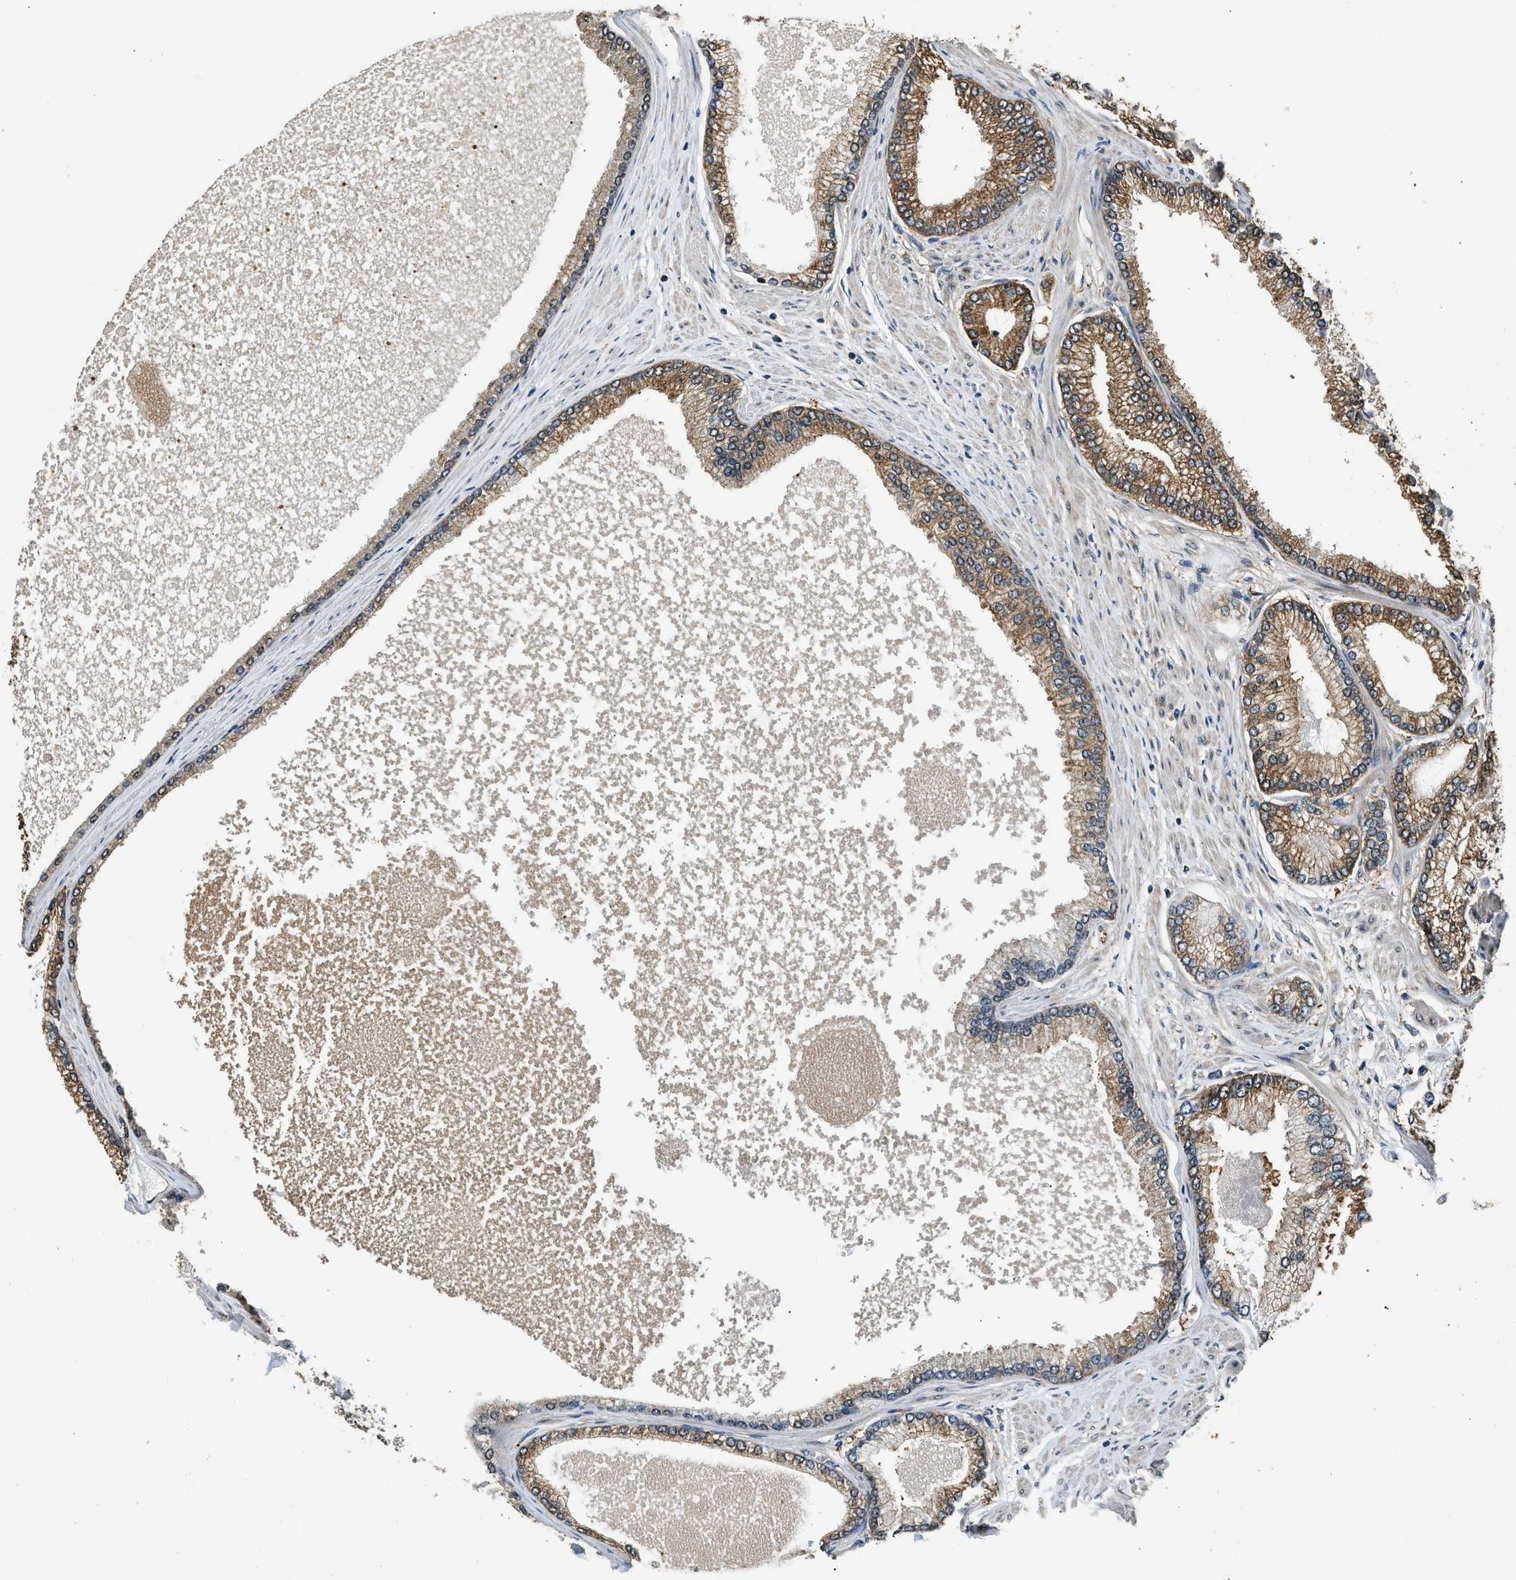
{"staining": {"intensity": "moderate", "quantity": ">75%", "location": "cytoplasmic/membranous"}, "tissue": "prostate cancer", "cell_type": "Tumor cells", "image_type": "cancer", "snomed": [{"axis": "morphology", "description": "Adenocarcinoma, High grade"}, {"axis": "topography", "description": "Prostate"}], "caption": "Immunohistochemistry of human prostate adenocarcinoma (high-grade) demonstrates medium levels of moderate cytoplasmic/membranous positivity in approximately >75% of tumor cells.", "gene": "SLC36A4", "patient": {"sex": "male", "age": 61}}